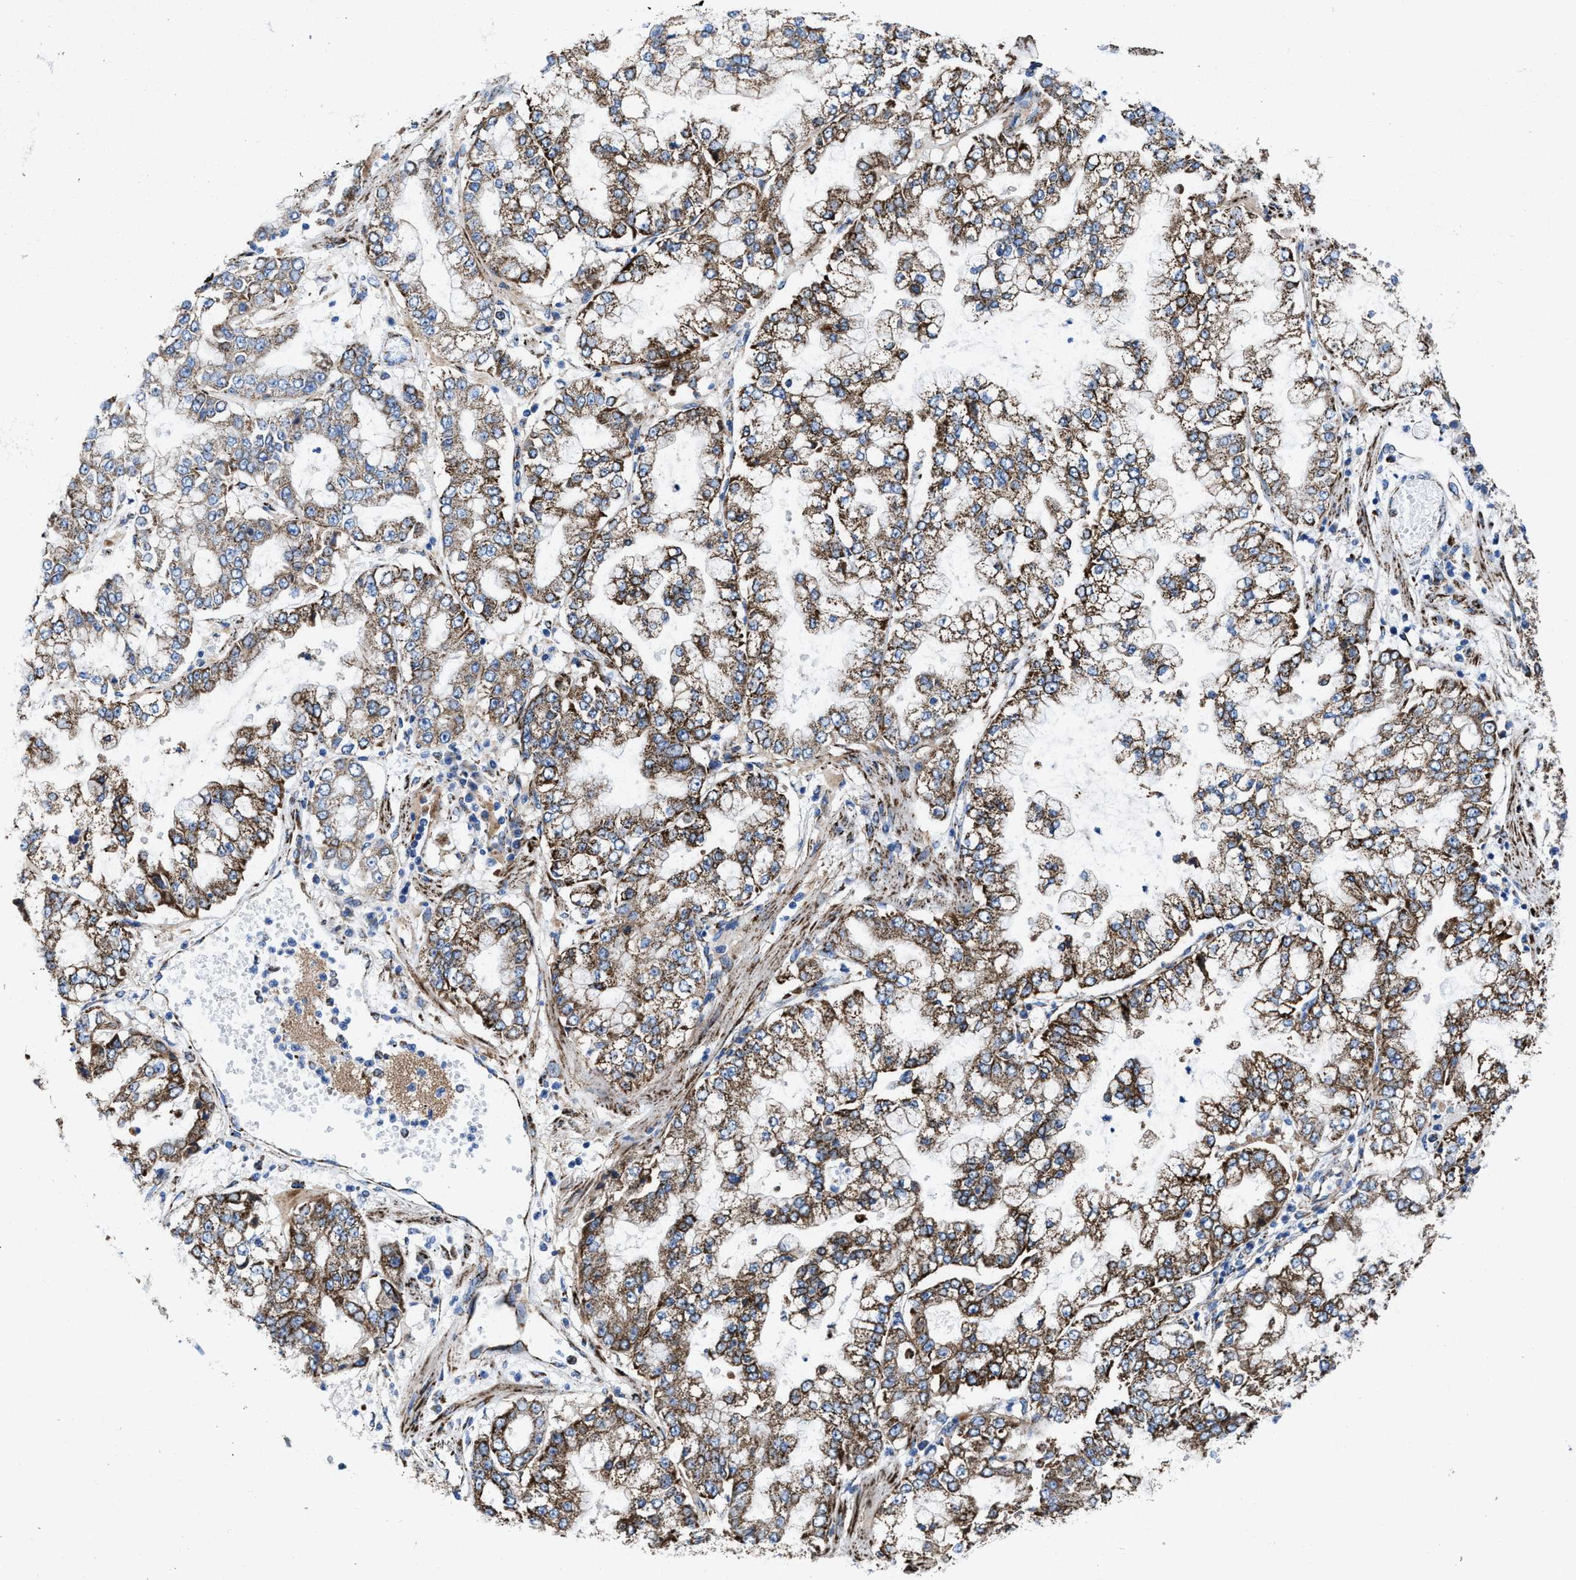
{"staining": {"intensity": "moderate", "quantity": ">75%", "location": "cytoplasmic/membranous"}, "tissue": "stomach cancer", "cell_type": "Tumor cells", "image_type": "cancer", "snomed": [{"axis": "morphology", "description": "Adenocarcinoma, NOS"}, {"axis": "topography", "description": "Stomach"}], "caption": "Tumor cells display moderate cytoplasmic/membranous expression in approximately >75% of cells in adenocarcinoma (stomach). (DAB IHC with brightfield microscopy, high magnification).", "gene": "ALDH1B1", "patient": {"sex": "male", "age": 76}}